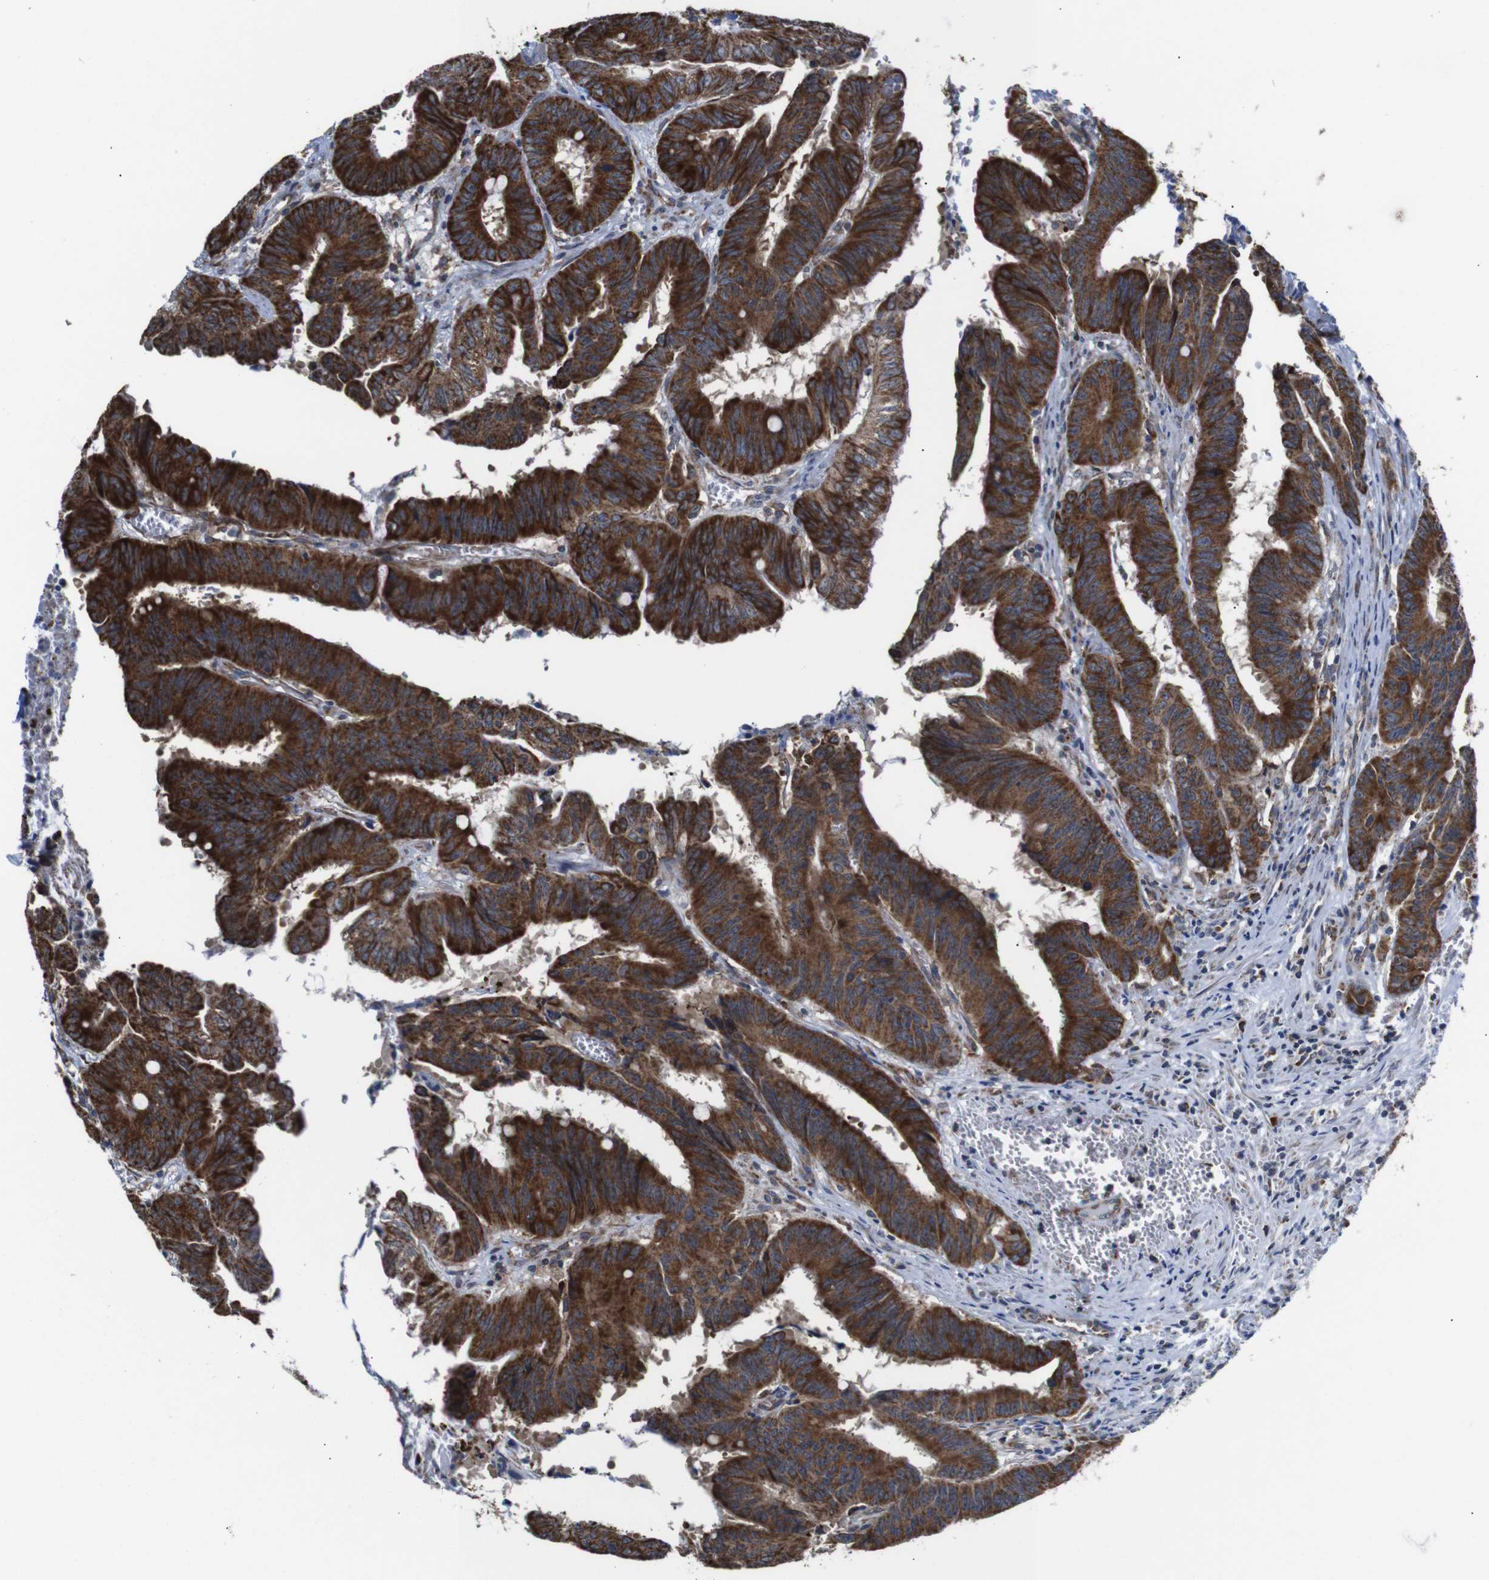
{"staining": {"intensity": "strong", "quantity": ">75%", "location": "cytoplasmic/membranous"}, "tissue": "colorectal cancer", "cell_type": "Tumor cells", "image_type": "cancer", "snomed": [{"axis": "morphology", "description": "Adenocarcinoma, NOS"}, {"axis": "topography", "description": "Colon"}], "caption": "IHC image of neoplastic tissue: adenocarcinoma (colorectal) stained using immunohistochemistry shows high levels of strong protein expression localized specifically in the cytoplasmic/membranous of tumor cells, appearing as a cytoplasmic/membranous brown color.", "gene": "C17orf80", "patient": {"sex": "male", "age": 45}}